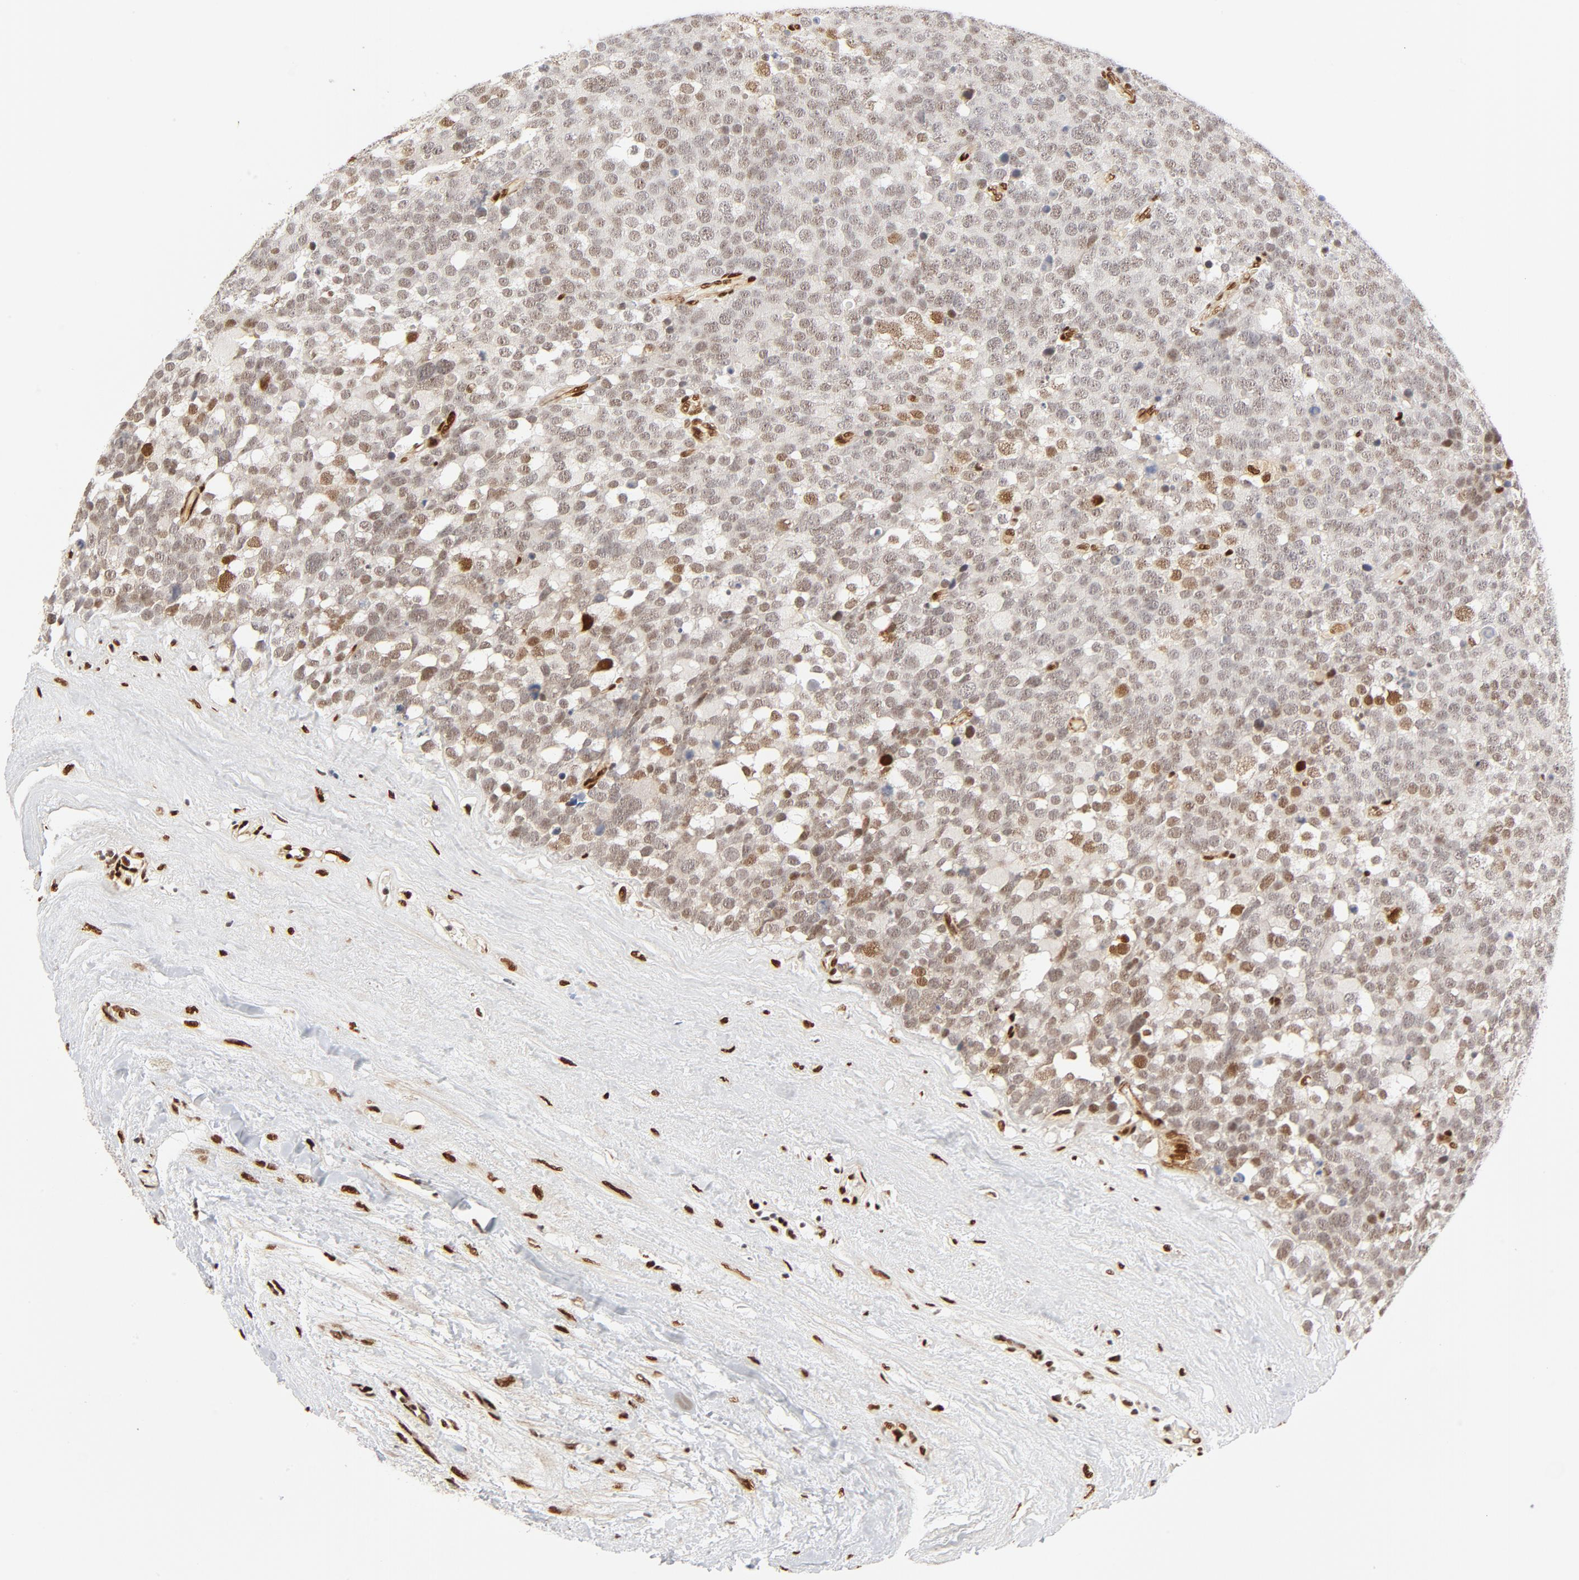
{"staining": {"intensity": "moderate", "quantity": "<25%", "location": "nuclear"}, "tissue": "testis cancer", "cell_type": "Tumor cells", "image_type": "cancer", "snomed": [{"axis": "morphology", "description": "Seminoma, NOS"}, {"axis": "topography", "description": "Testis"}], "caption": "Immunohistochemistry (DAB (3,3'-diaminobenzidine)) staining of human testis cancer reveals moderate nuclear protein staining in approximately <25% of tumor cells. (Stains: DAB in brown, nuclei in blue, Microscopy: brightfield microscopy at high magnification).", "gene": "MEF2A", "patient": {"sex": "male", "age": 71}}